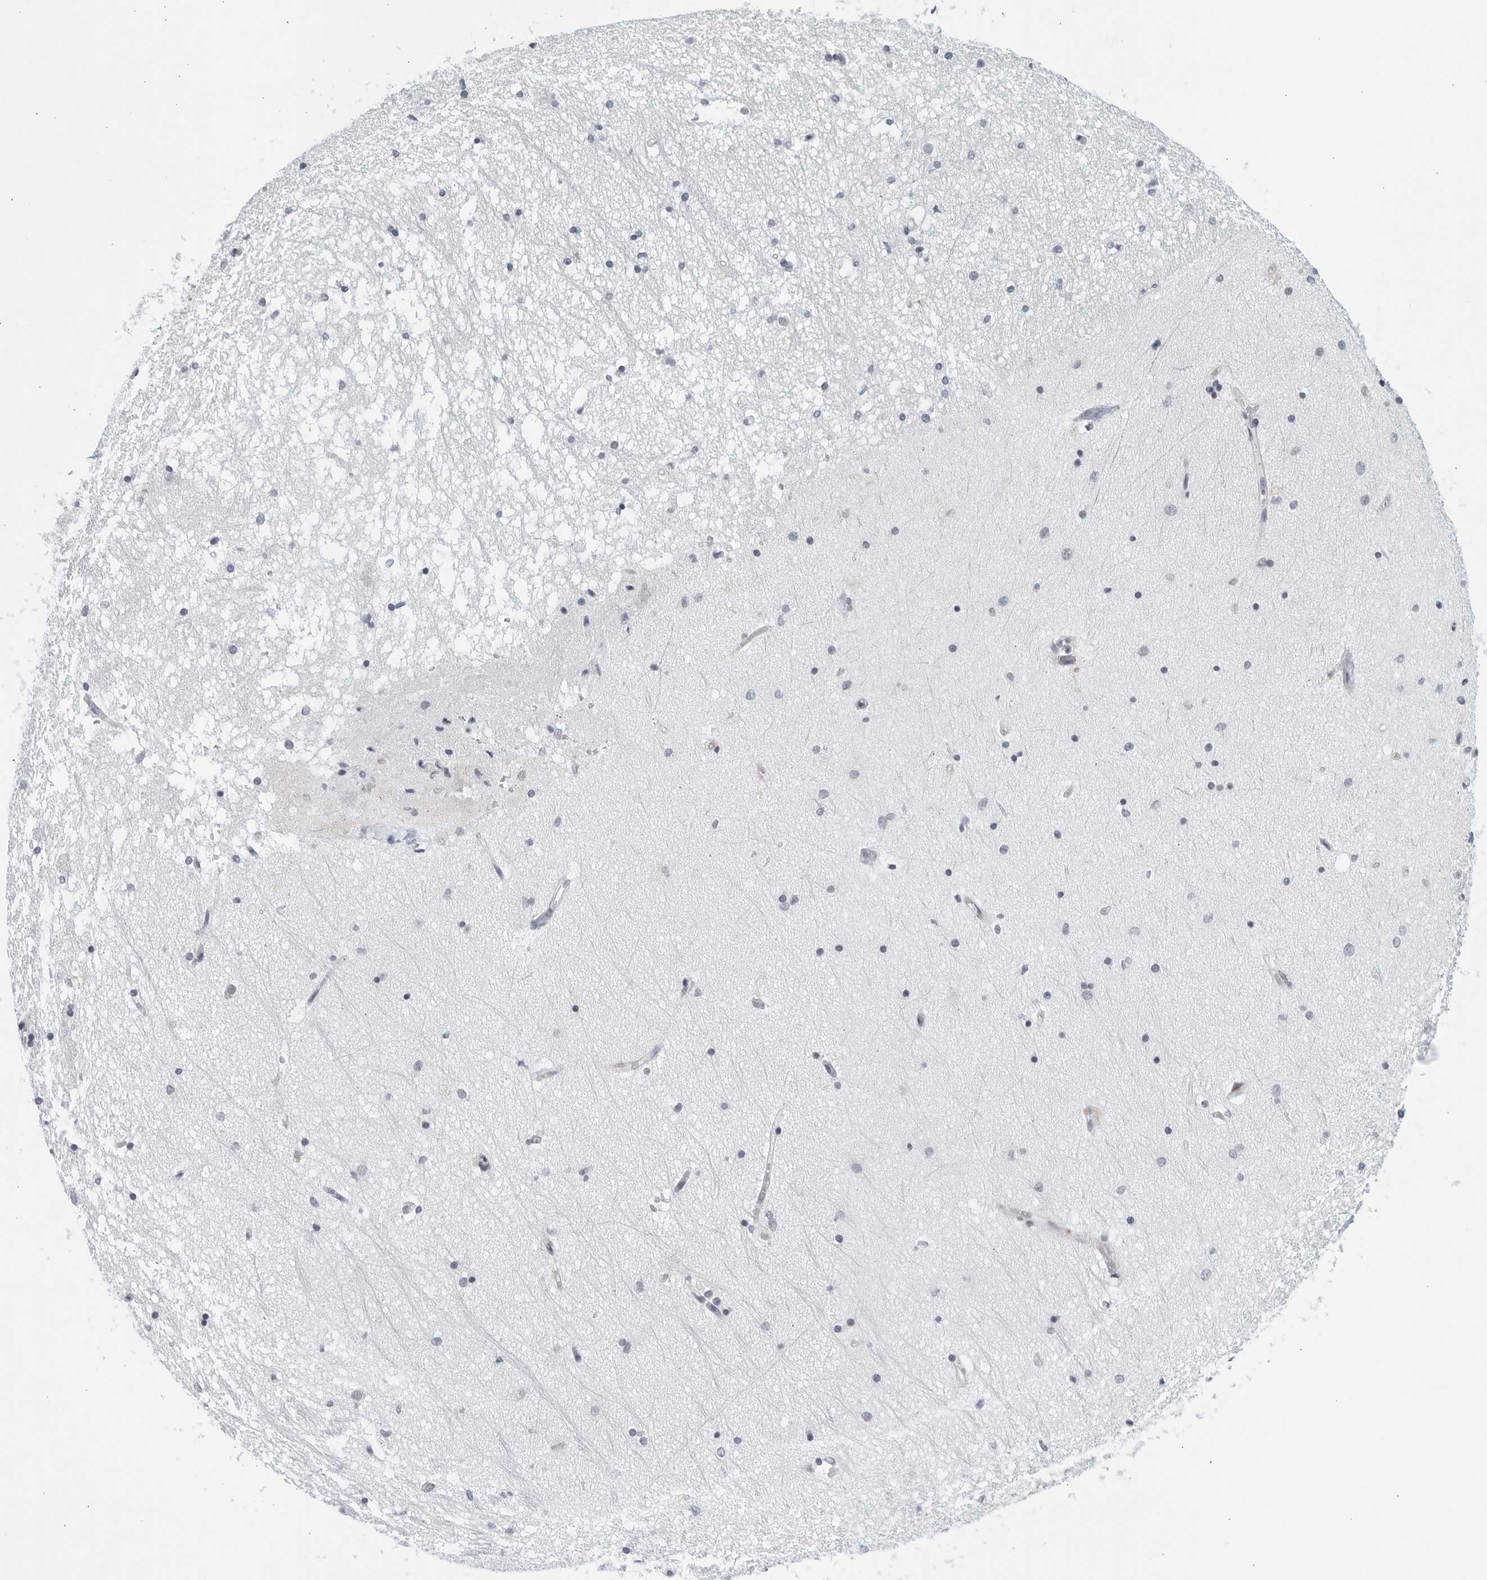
{"staining": {"intensity": "negative", "quantity": "none", "location": "none"}, "tissue": "hippocampus", "cell_type": "Glial cells", "image_type": "normal", "snomed": [{"axis": "morphology", "description": "Normal tissue, NOS"}, {"axis": "topography", "description": "Hippocampus"}], "caption": "IHC photomicrograph of unremarkable hippocampus: hippocampus stained with DAB shows no significant protein expression in glial cells. Brightfield microscopy of immunohistochemistry stained with DAB (3,3'-diaminobenzidine) (brown) and hematoxylin (blue), captured at high magnification.", "gene": "KLK7", "patient": {"sex": "male", "age": 45}}